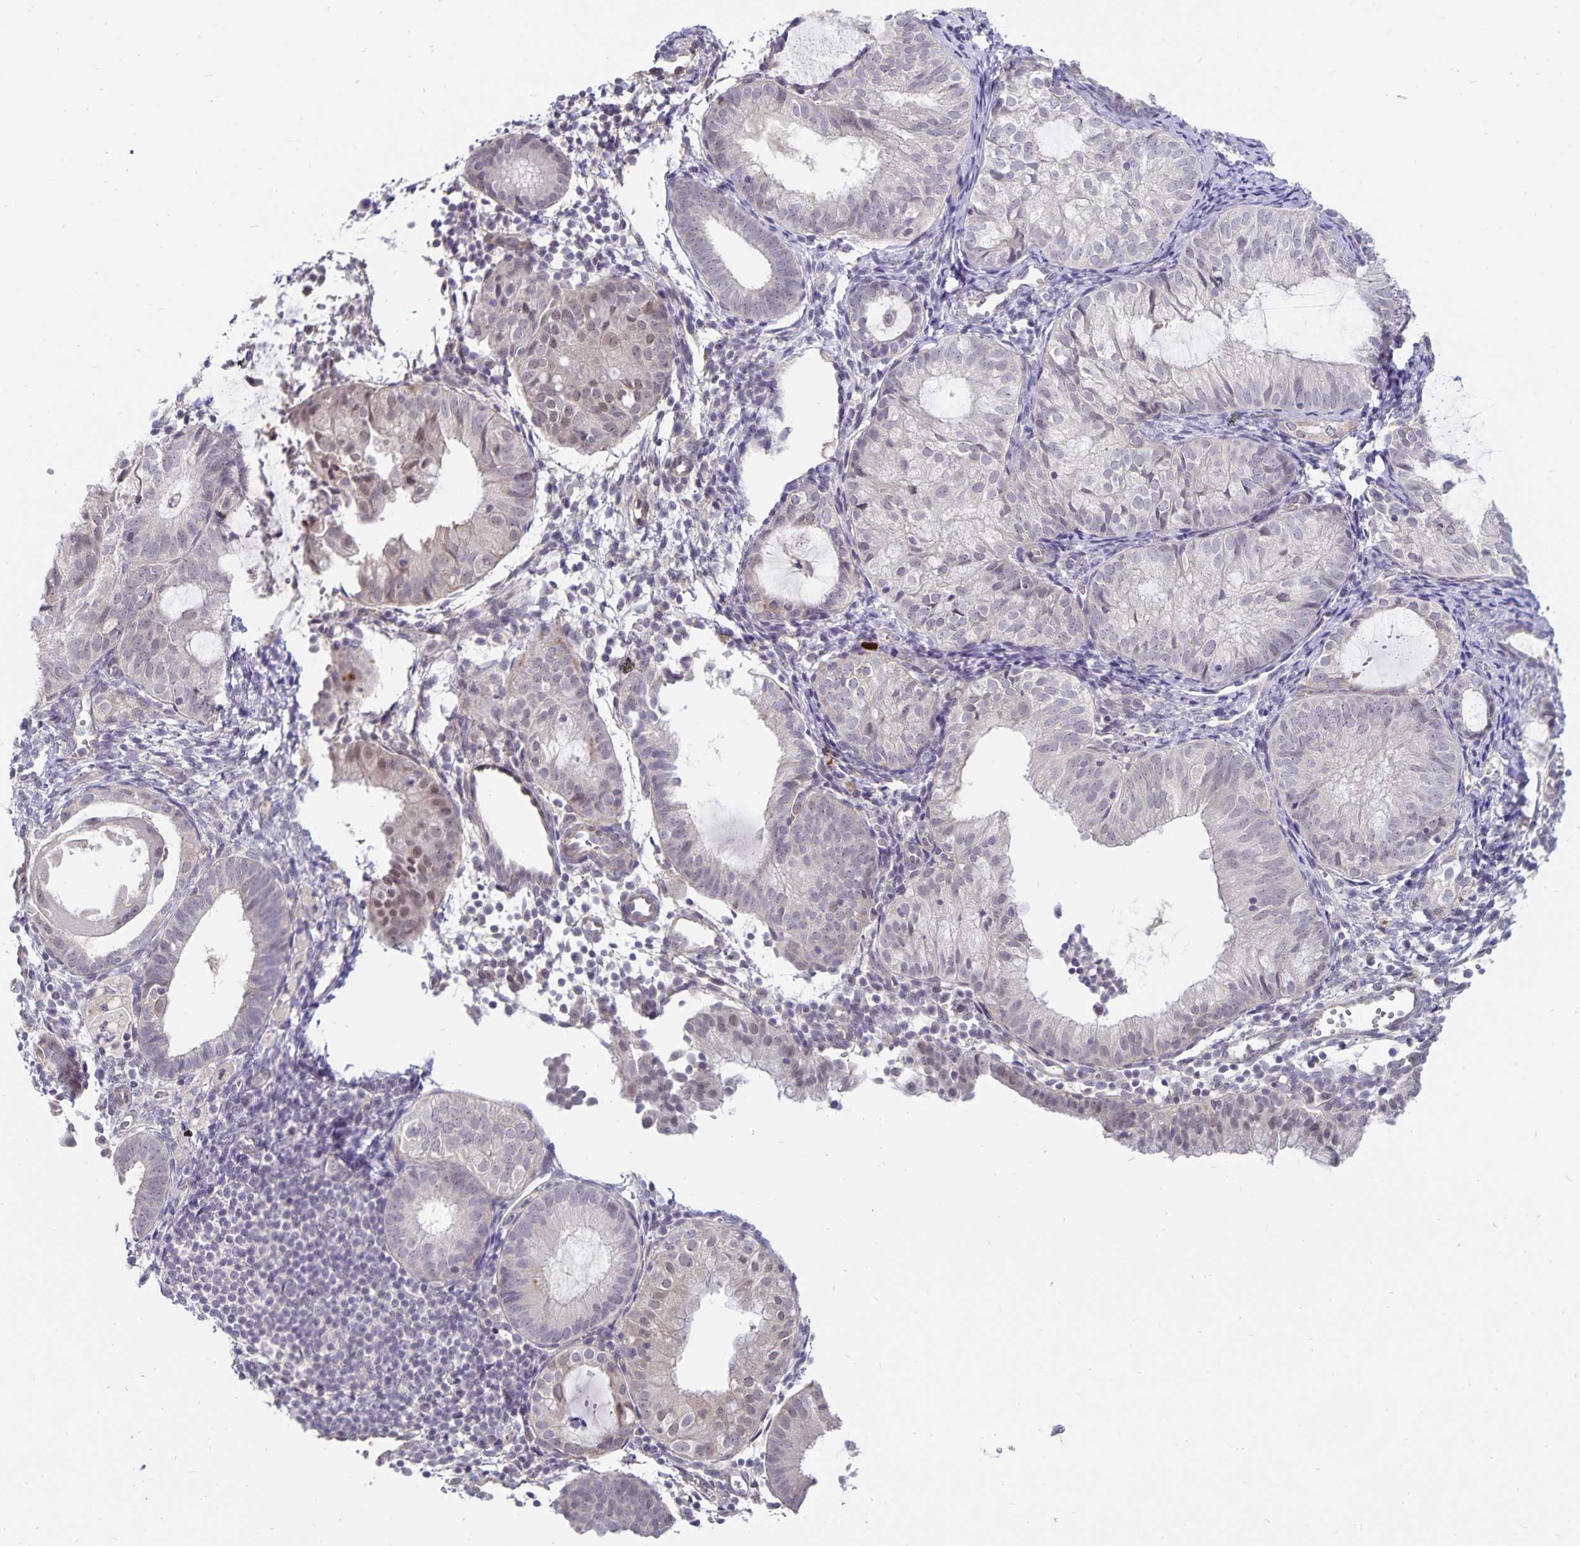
{"staining": {"intensity": "weak", "quantity": "<25%", "location": "nuclear"}, "tissue": "endometrial cancer", "cell_type": "Tumor cells", "image_type": "cancer", "snomed": [{"axis": "morphology", "description": "Normal tissue, NOS"}, {"axis": "morphology", "description": "Adenocarcinoma, NOS"}, {"axis": "topography", "description": "Smooth muscle"}, {"axis": "topography", "description": "Endometrium"}, {"axis": "topography", "description": "Myometrium, NOS"}], "caption": "Tumor cells are negative for brown protein staining in adenocarcinoma (endometrial).", "gene": "CDKN2B", "patient": {"sex": "female", "age": 81}}